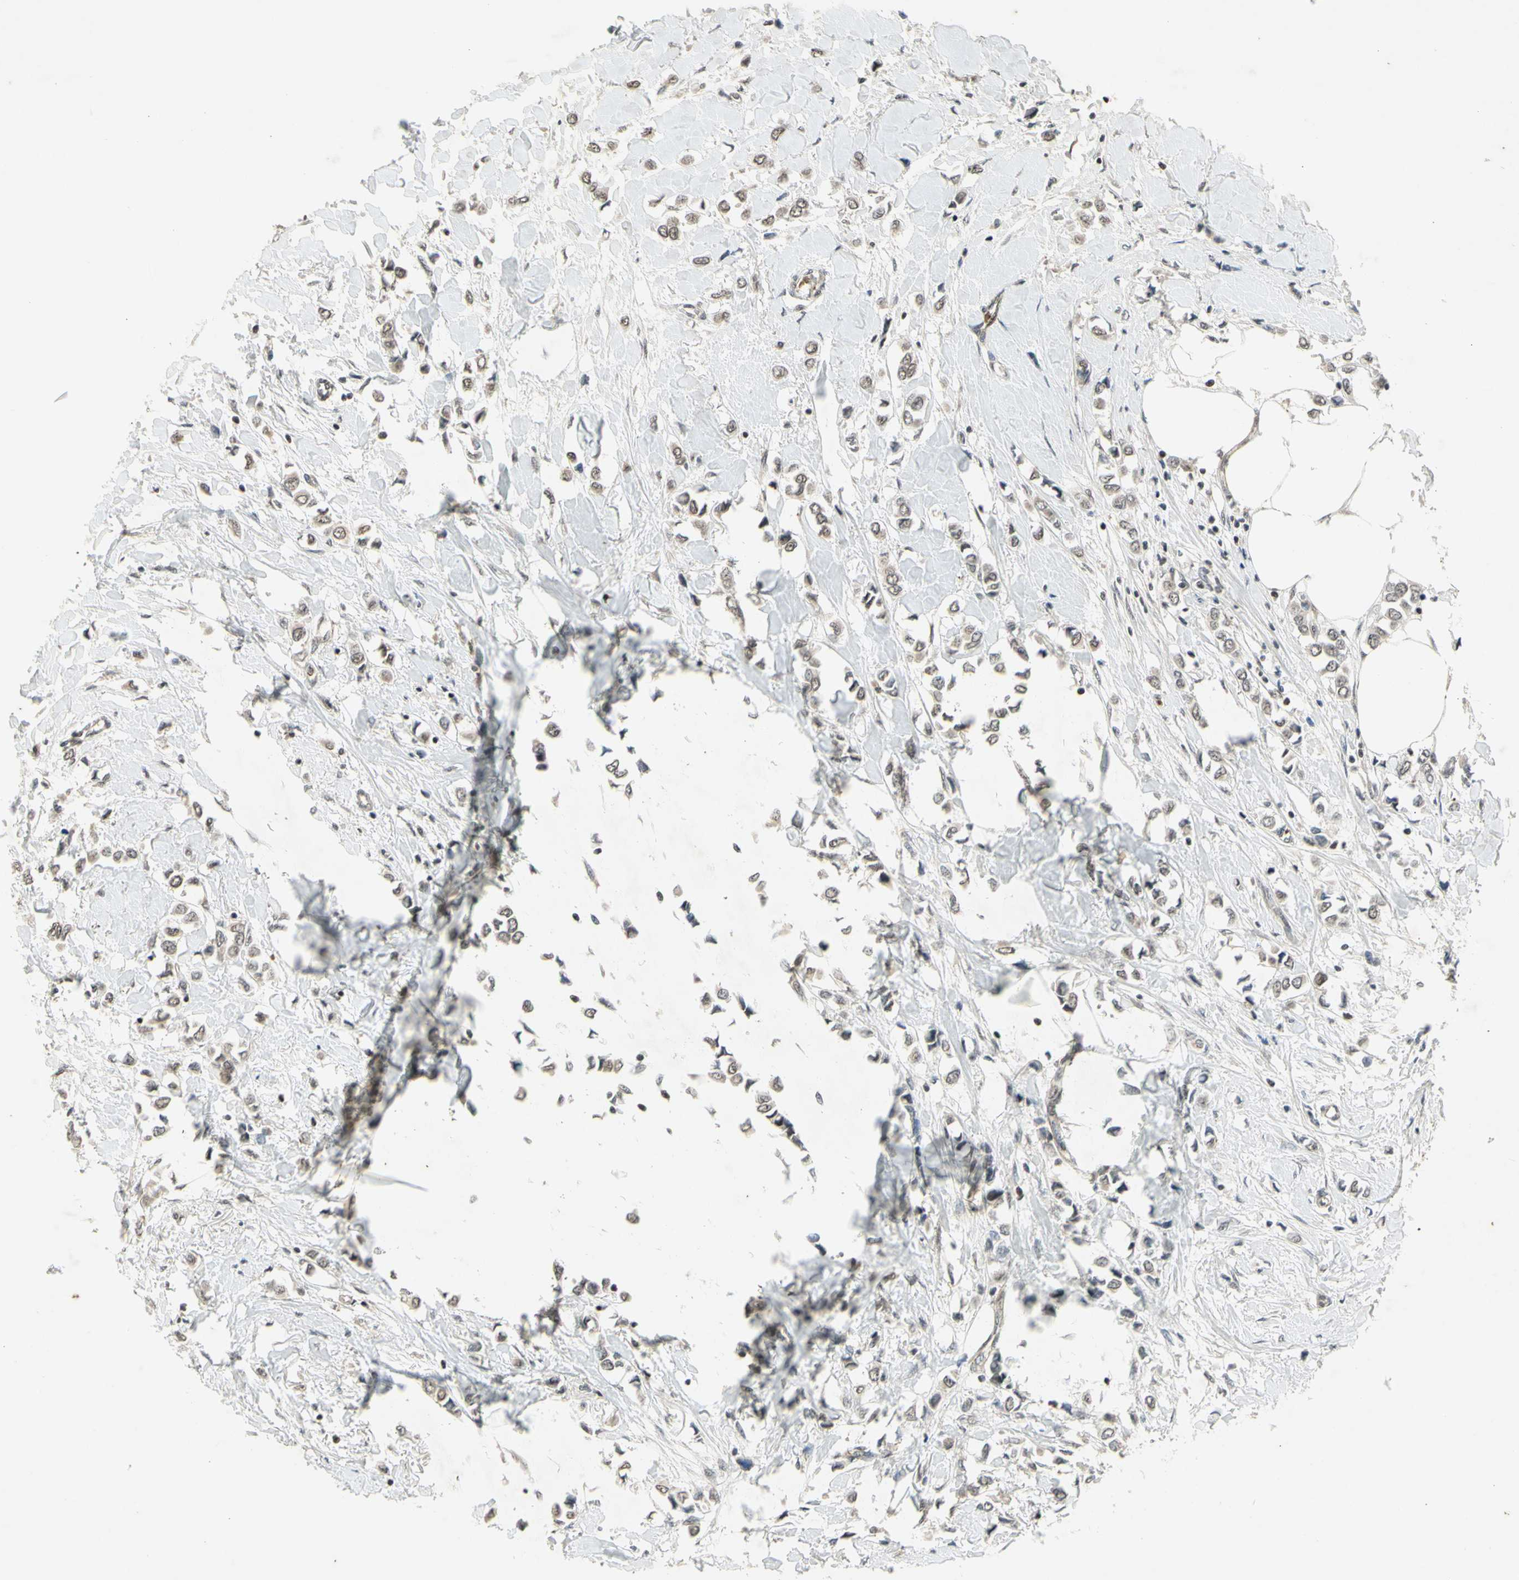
{"staining": {"intensity": "weak", "quantity": ">75%", "location": "cytoplasmic/membranous,nuclear"}, "tissue": "breast cancer", "cell_type": "Tumor cells", "image_type": "cancer", "snomed": [{"axis": "morphology", "description": "Lobular carcinoma"}, {"axis": "topography", "description": "Breast"}], "caption": "Immunohistochemical staining of breast lobular carcinoma reveals low levels of weak cytoplasmic/membranous and nuclear staining in about >75% of tumor cells. Immunohistochemistry (ihc) stains the protein in brown and the nuclei are stained blue.", "gene": "EFNB2", "patient": {"sex": "female", "age": 51}}